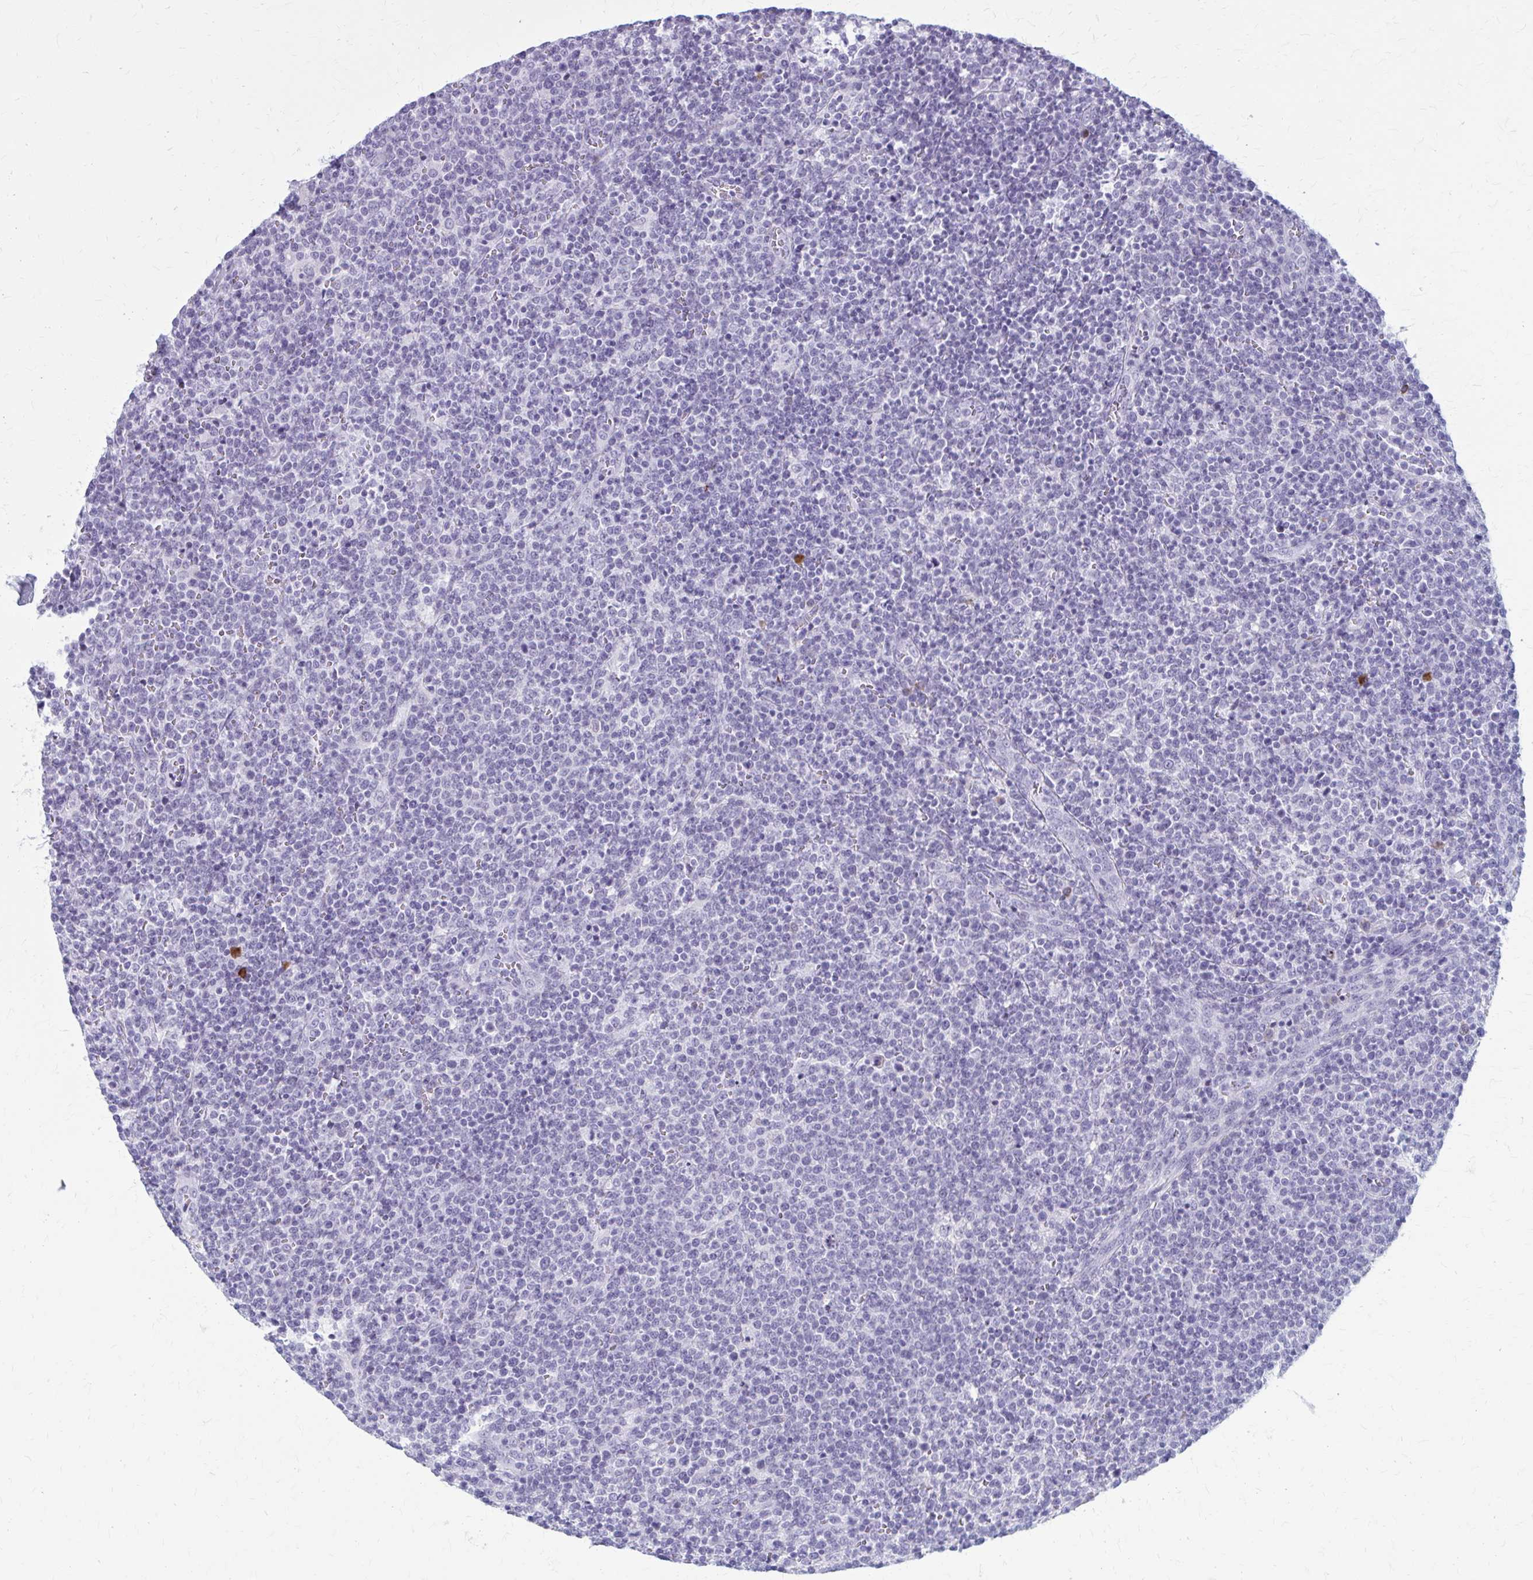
{"staining": {"intensity": "negative", "quantity": "none", "location": "none"}, "tissue": "lymphoma", "cell_type": "Tumor cells", "image_type": "cancer", "snomed": [{"axis": "morphology", "description": "Malignant lymphoma, non-Hodgkin's type, High grade"}, {"axis": "topography", "description": "Lymph node"}], "caption": "Immunohistochemistry image of neoplastic tissue: human high-grade malignant lymphoma, non-Hodgkin's type stained with DAB exhibits no significant protein positivity in tumor cells.", "gene": "ZDHHC7", "patient": {"sex": "male", "age": 61}}